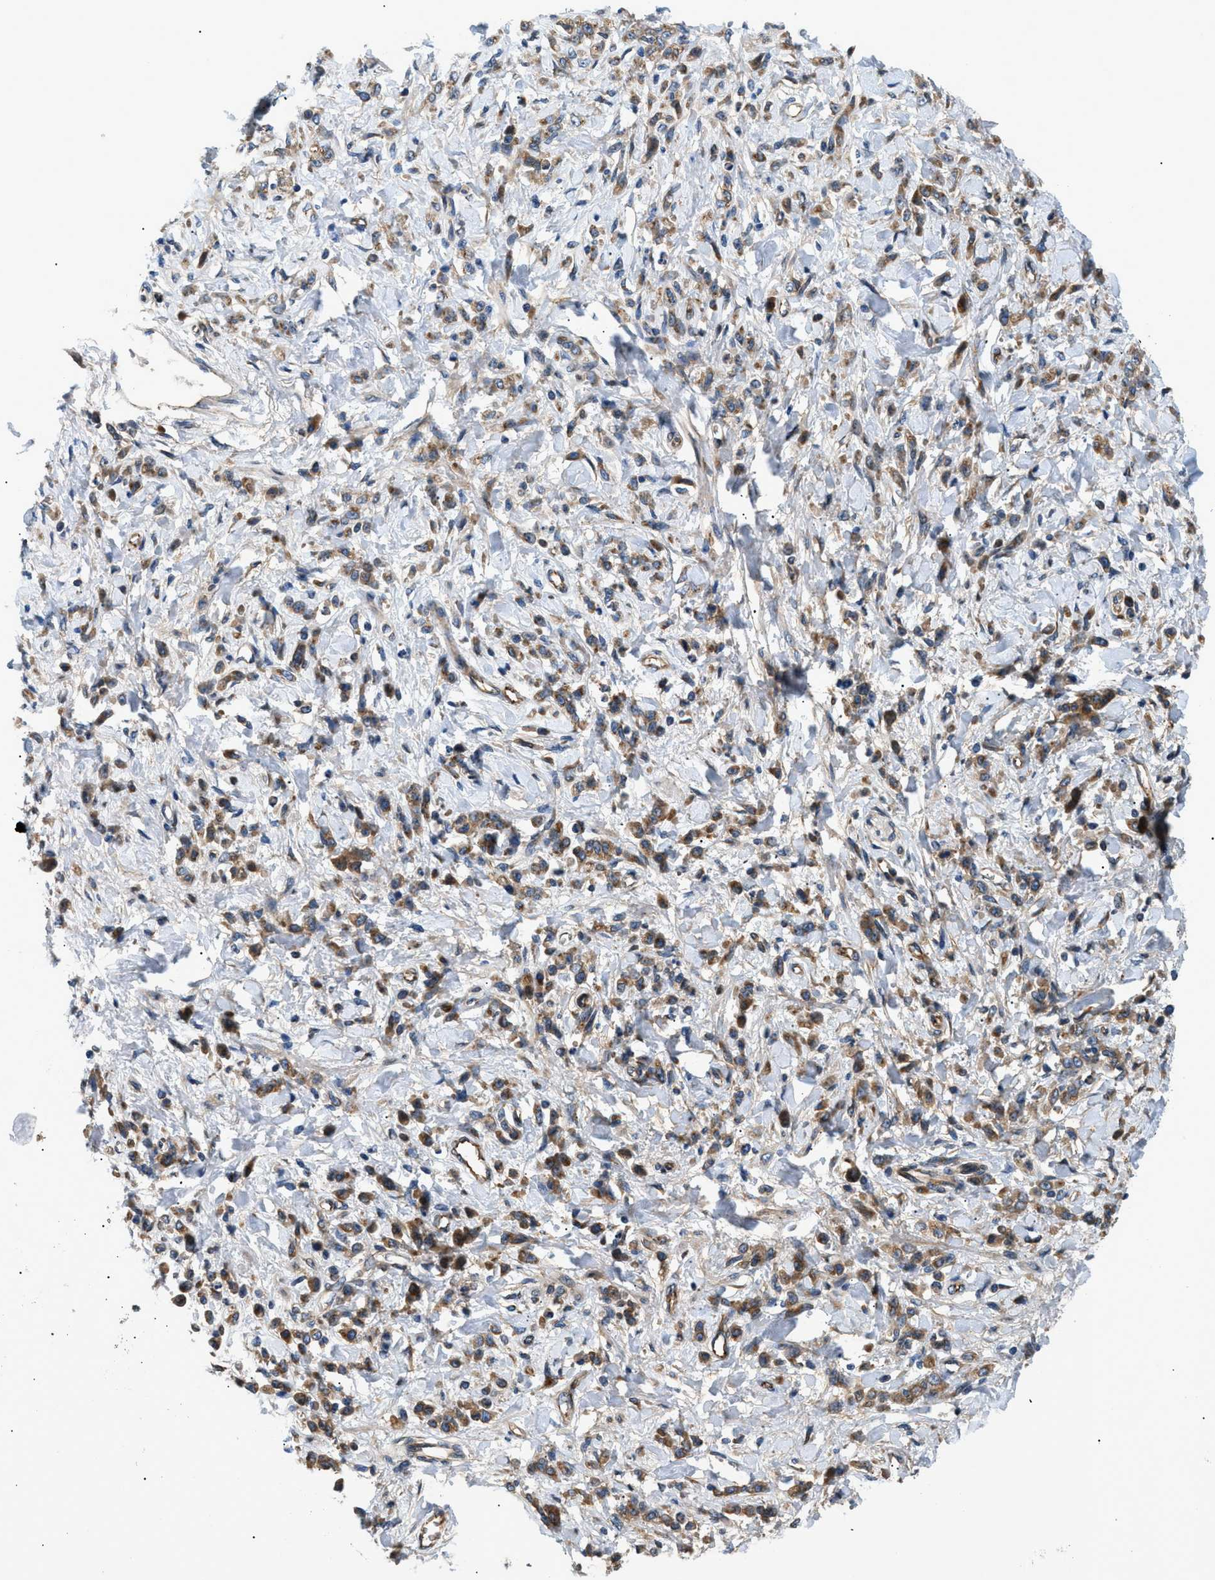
{"staining": {"intensity": "moderate", "quantity": ">75%", "location": "cytoplasmic/membranous"}, "tissue": "stomach cancer", "cell_type": "Tumor cells", "image_type": "cancer", "snomed": [{"axis": "morphology", "description": "Normal tissue, NOS"}, {"axis": "morphology", "description": "Adenocarcinoma, NOS"}, {"axis": "topography", "description": "Stomach"}], "caption": "Immunohistochemical staining of human stomach adenocarcinoma demonstrates medium levels of moderate cytoplasmic/membranous staining in about >75% of tumor cells.", "gene": "LYSMD3", "patient": {"sex": "male", "age": 82}}